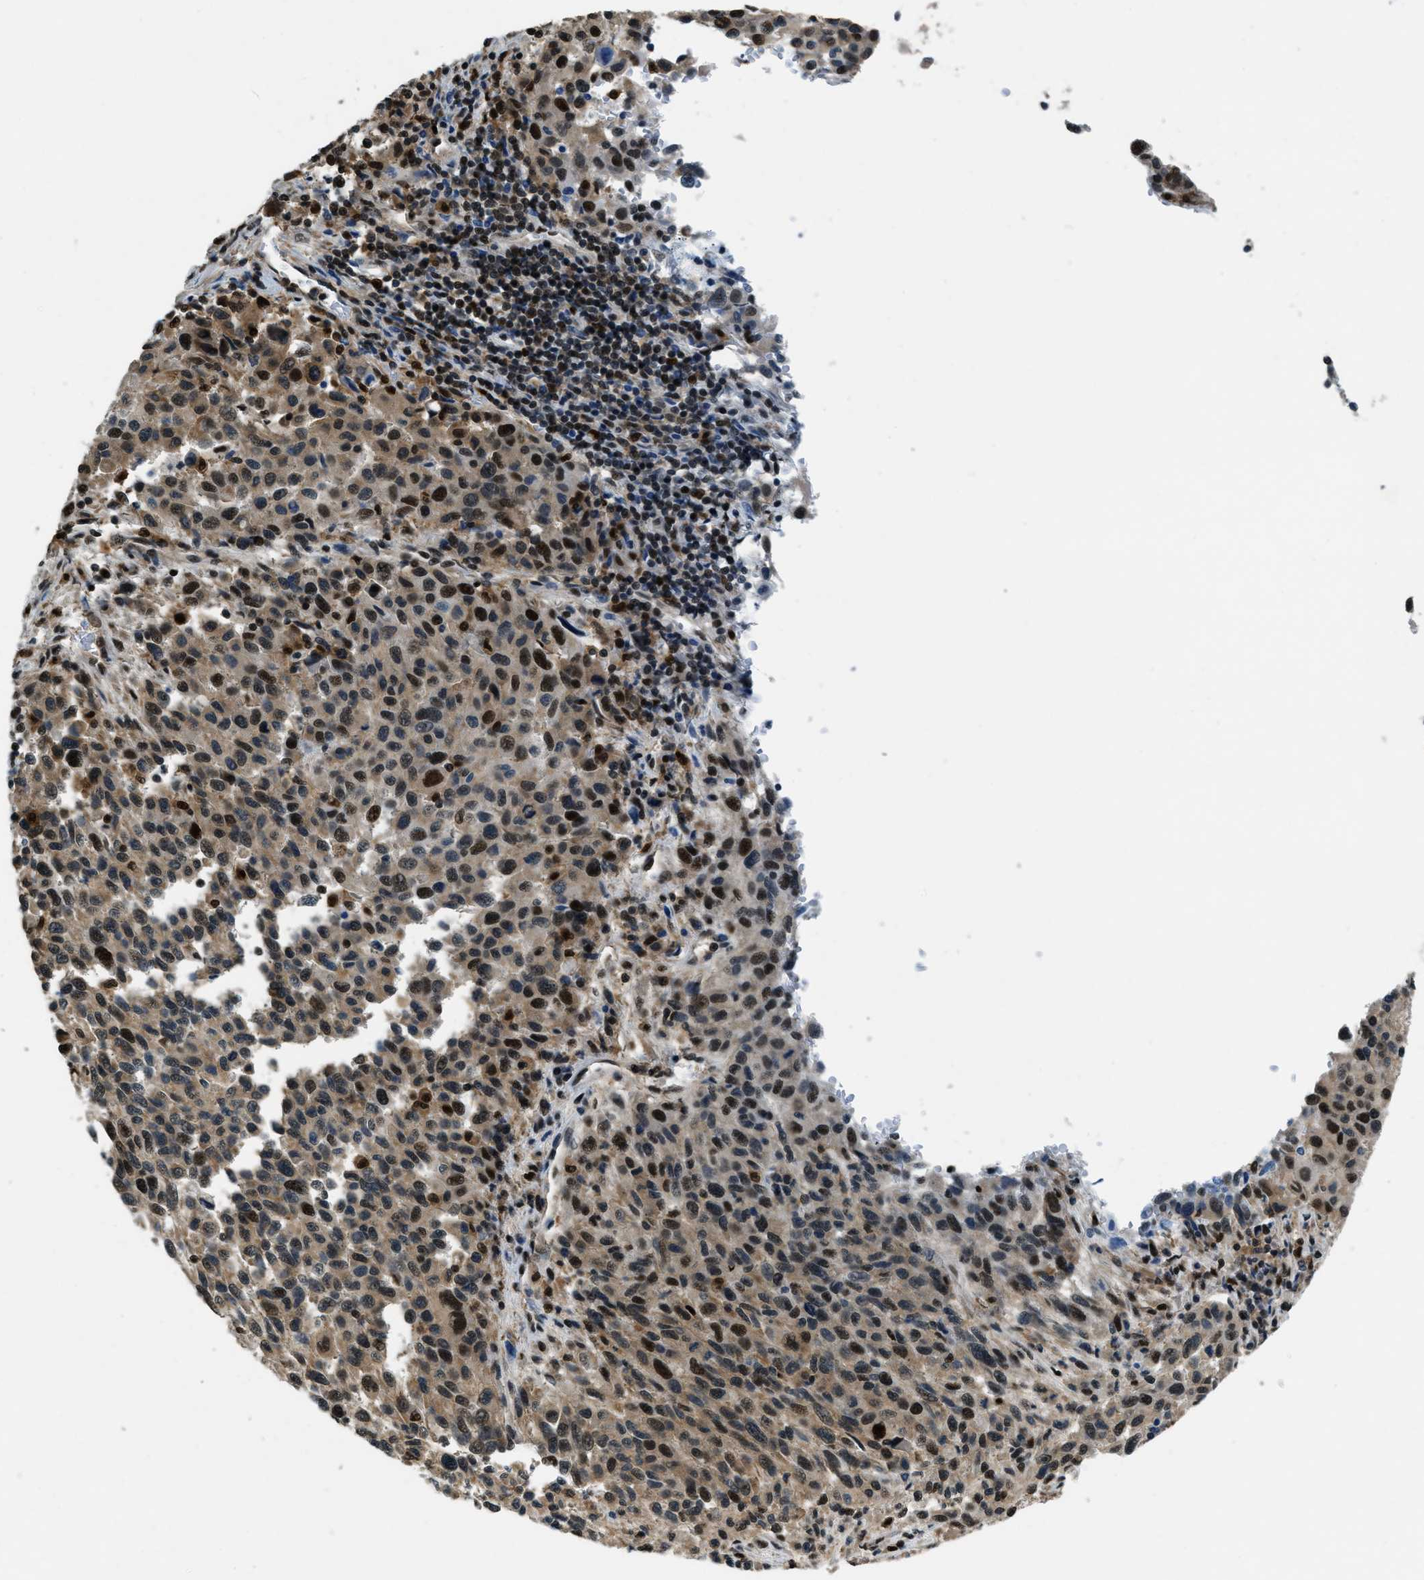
{"staining": {"intensity": "strong", "quantity": "25%-75%", "location": "cytoplasmic/membranous,nuclear"}, "tissue": "melanoma", "cell_type": "Tumor cells", "image_type": "cancer", "snomed": [{"axis": "morphology", "description": "Malignant melanoma, Metastatic site"}, {"axis": "topography", "description": "Lymph node"}], "caption": "A high-resolution histopathology image shows immunohistochemistry (IHC) staining of malignant melanoma (metastatic site), which shows strong cytoplasmic/membranous and nuclear positivity in approximately 25%-75% of tumor cells. Using DAB (brown) and hematoxylin (blue) stains, captured at high magnification using brightfield microscopy.", "gene": "OGFR", "patient": {"sex": "male", "age": 61}}